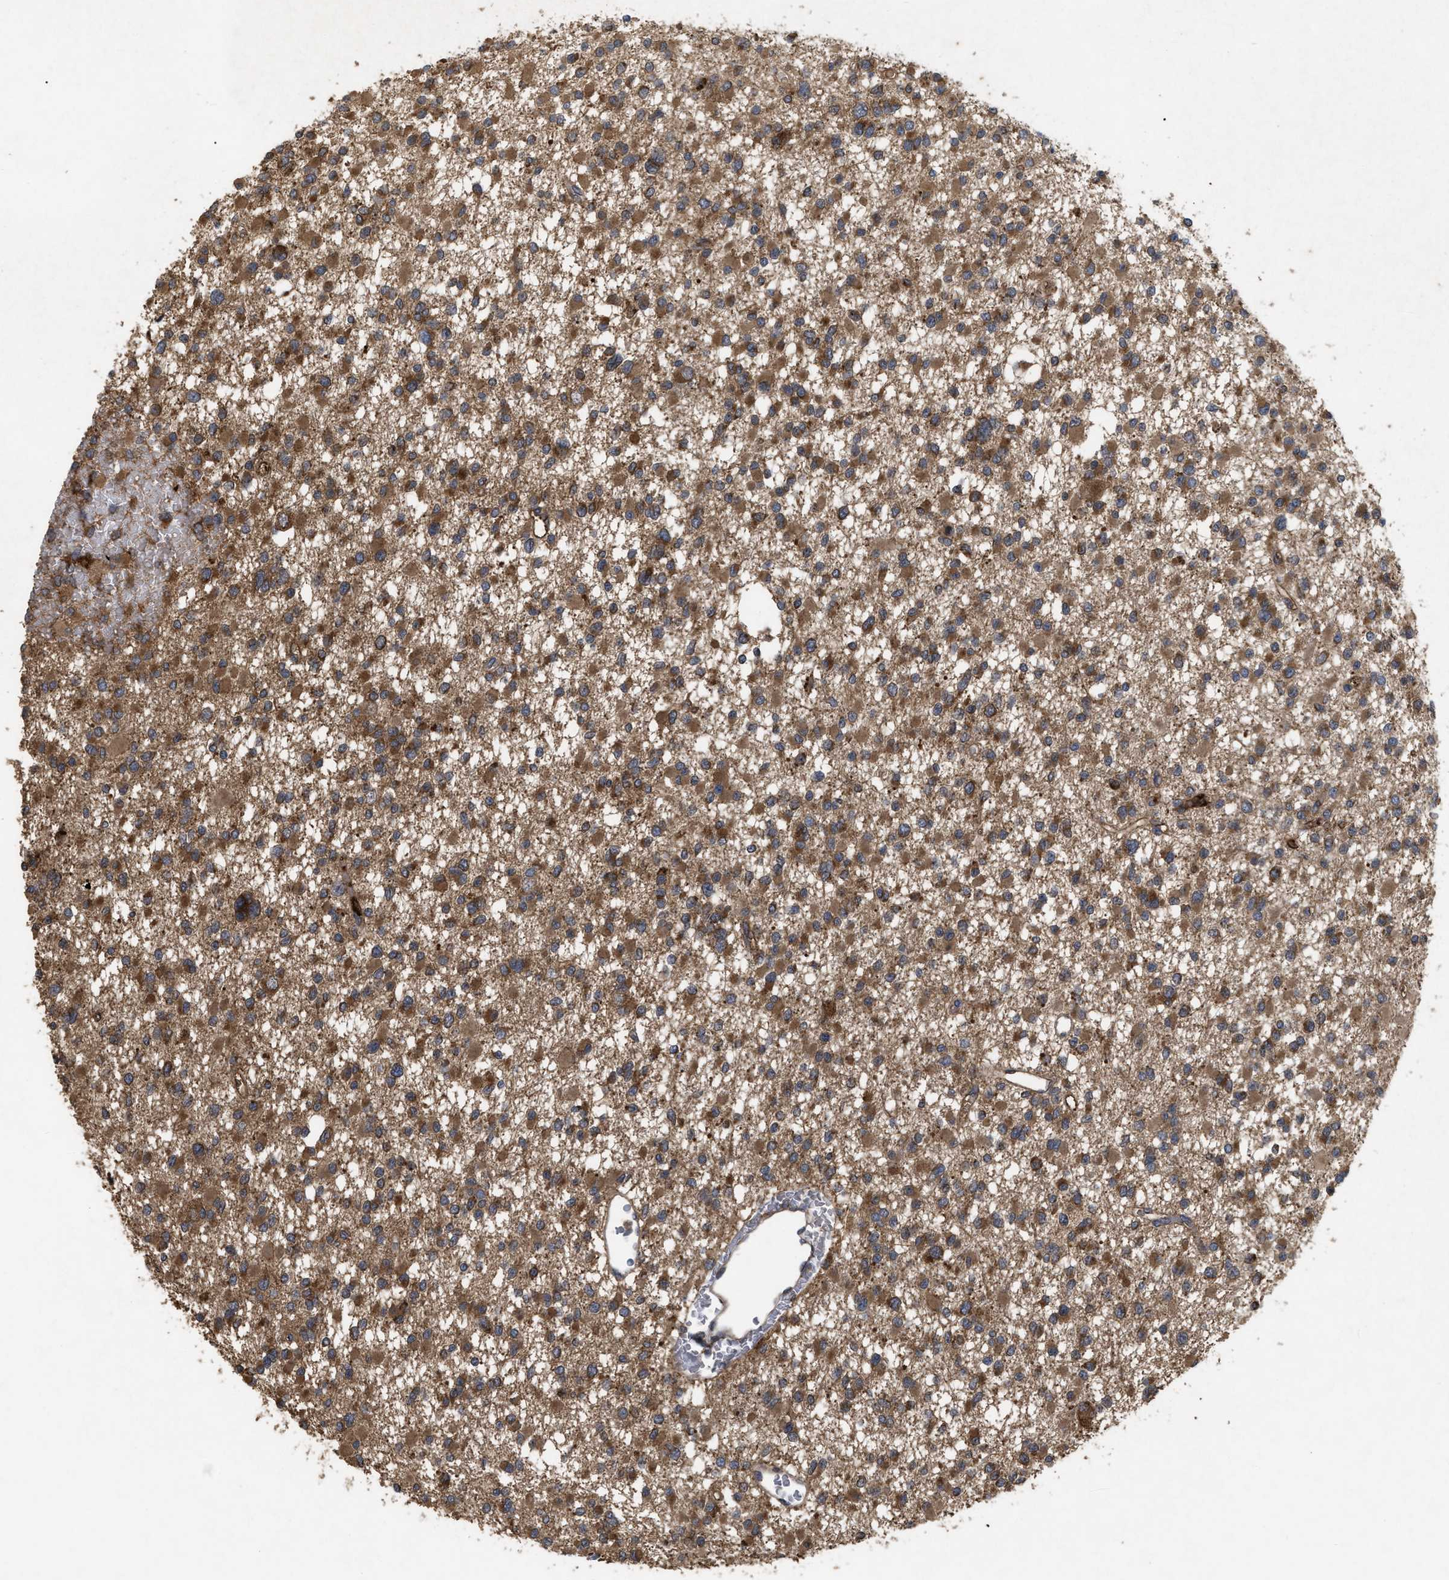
{"staining": {"intensity": "moderate", "quantity": ">75%", "location": "cytoplasmic/membranous"}, "tissue": "glioma", "cell_type": "Tumor cells", "image_type": "cancer", "snomed": [{"axis": "morphology", "description": "Glioma, malignant, Low grade"}, {"axis": "topography", "description": "Brain"}], "caption": "Immunohistochemistry staining of glioma, which shows medium levels of moderate cytoplasmic/membranous staining in approximately >75% of tumor cells indicating moderate cytoplasmic/membranous protein staining. The staining was performed using DAB (brown) for protein detection and nuclei were counterstained in hematoxylin (blue).", "gene": "RAB2A", "patient": {"sex": "female", "age": 22}}